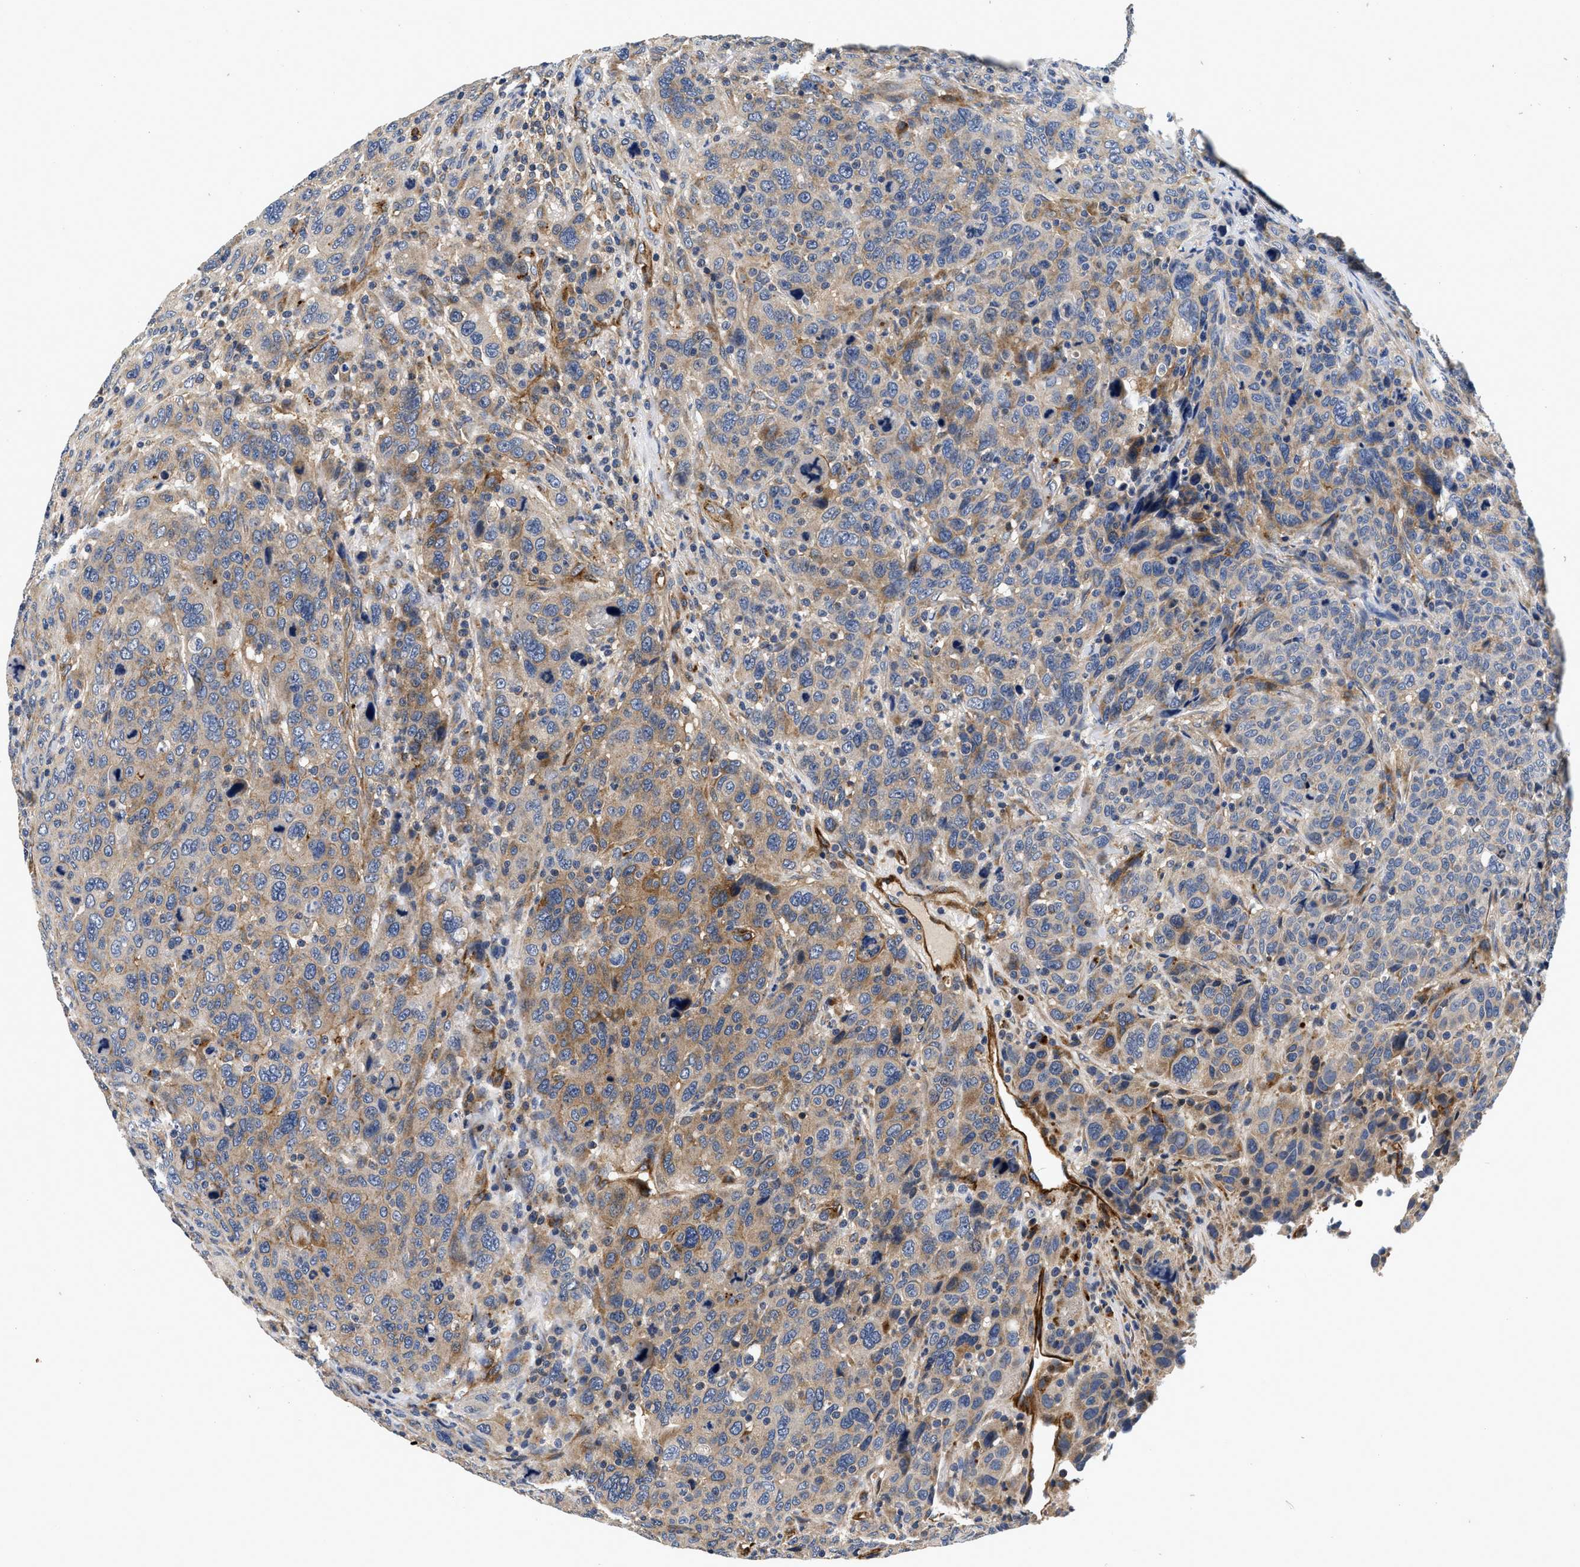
{"staining": {"intensity": "weak", "quantity": ">75%", "location": "cytoplasmic/membranous"}, "tissue": "breast cancer", "cell_type": "Tumor cells", "image_type": "cancer", "snomed": [{"axis": "morphology", "description": "Duct carcinoma"}, {"axis": "topography", "description": "Breast"}], "caption": "This histopathology image reveals IHC staining of invasive ductal carcinoma (breast), with low weak cytoplasmic/membranous positivity in about >75% of tumor cells.", "gene": "NME6", "patient": {"sex": "female", "age": 37}}